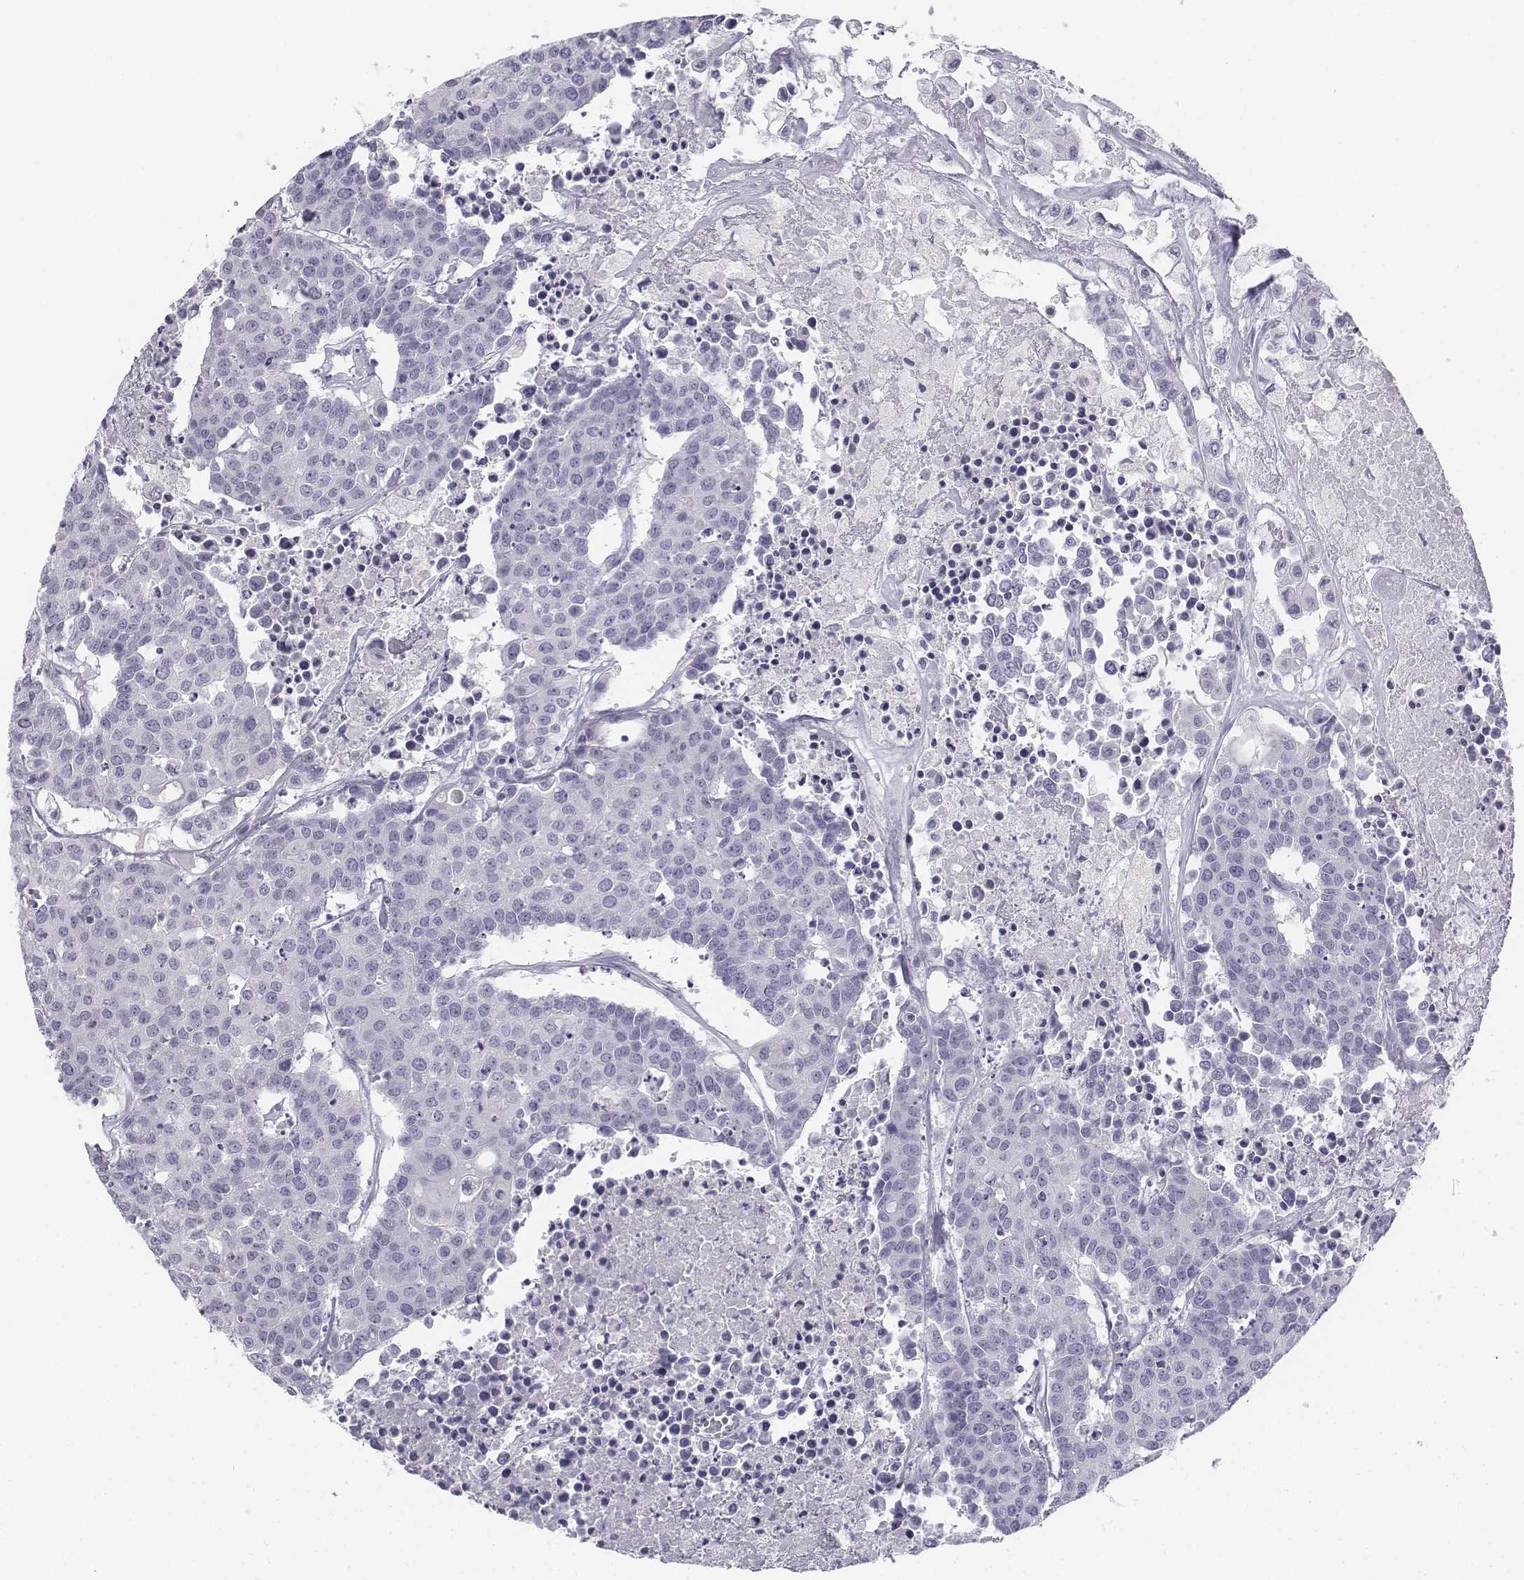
{"staining": {"intensity": "negative", "quantity": "none", "location": "none"}, "tissue": "carcinoid", "cell_type": "Tumor cells", "image_type": "cancer", "snomed": [{"axis": "morphology", "description": "Carcinoid, malignant, NOS"}, {"axis": "topography", "description": "Colon"}], "caption": "The IHC micrograph has no significant positivity in tumor cells of malignant carcinoid tissue. The staining was performed using DAB to visualize the protein expression in brown, while the nuclei were stained in blue with hematoxylin (Magnification: 20x).", "gene": "TH", "patient": {"sex": "male", "age": 81}}